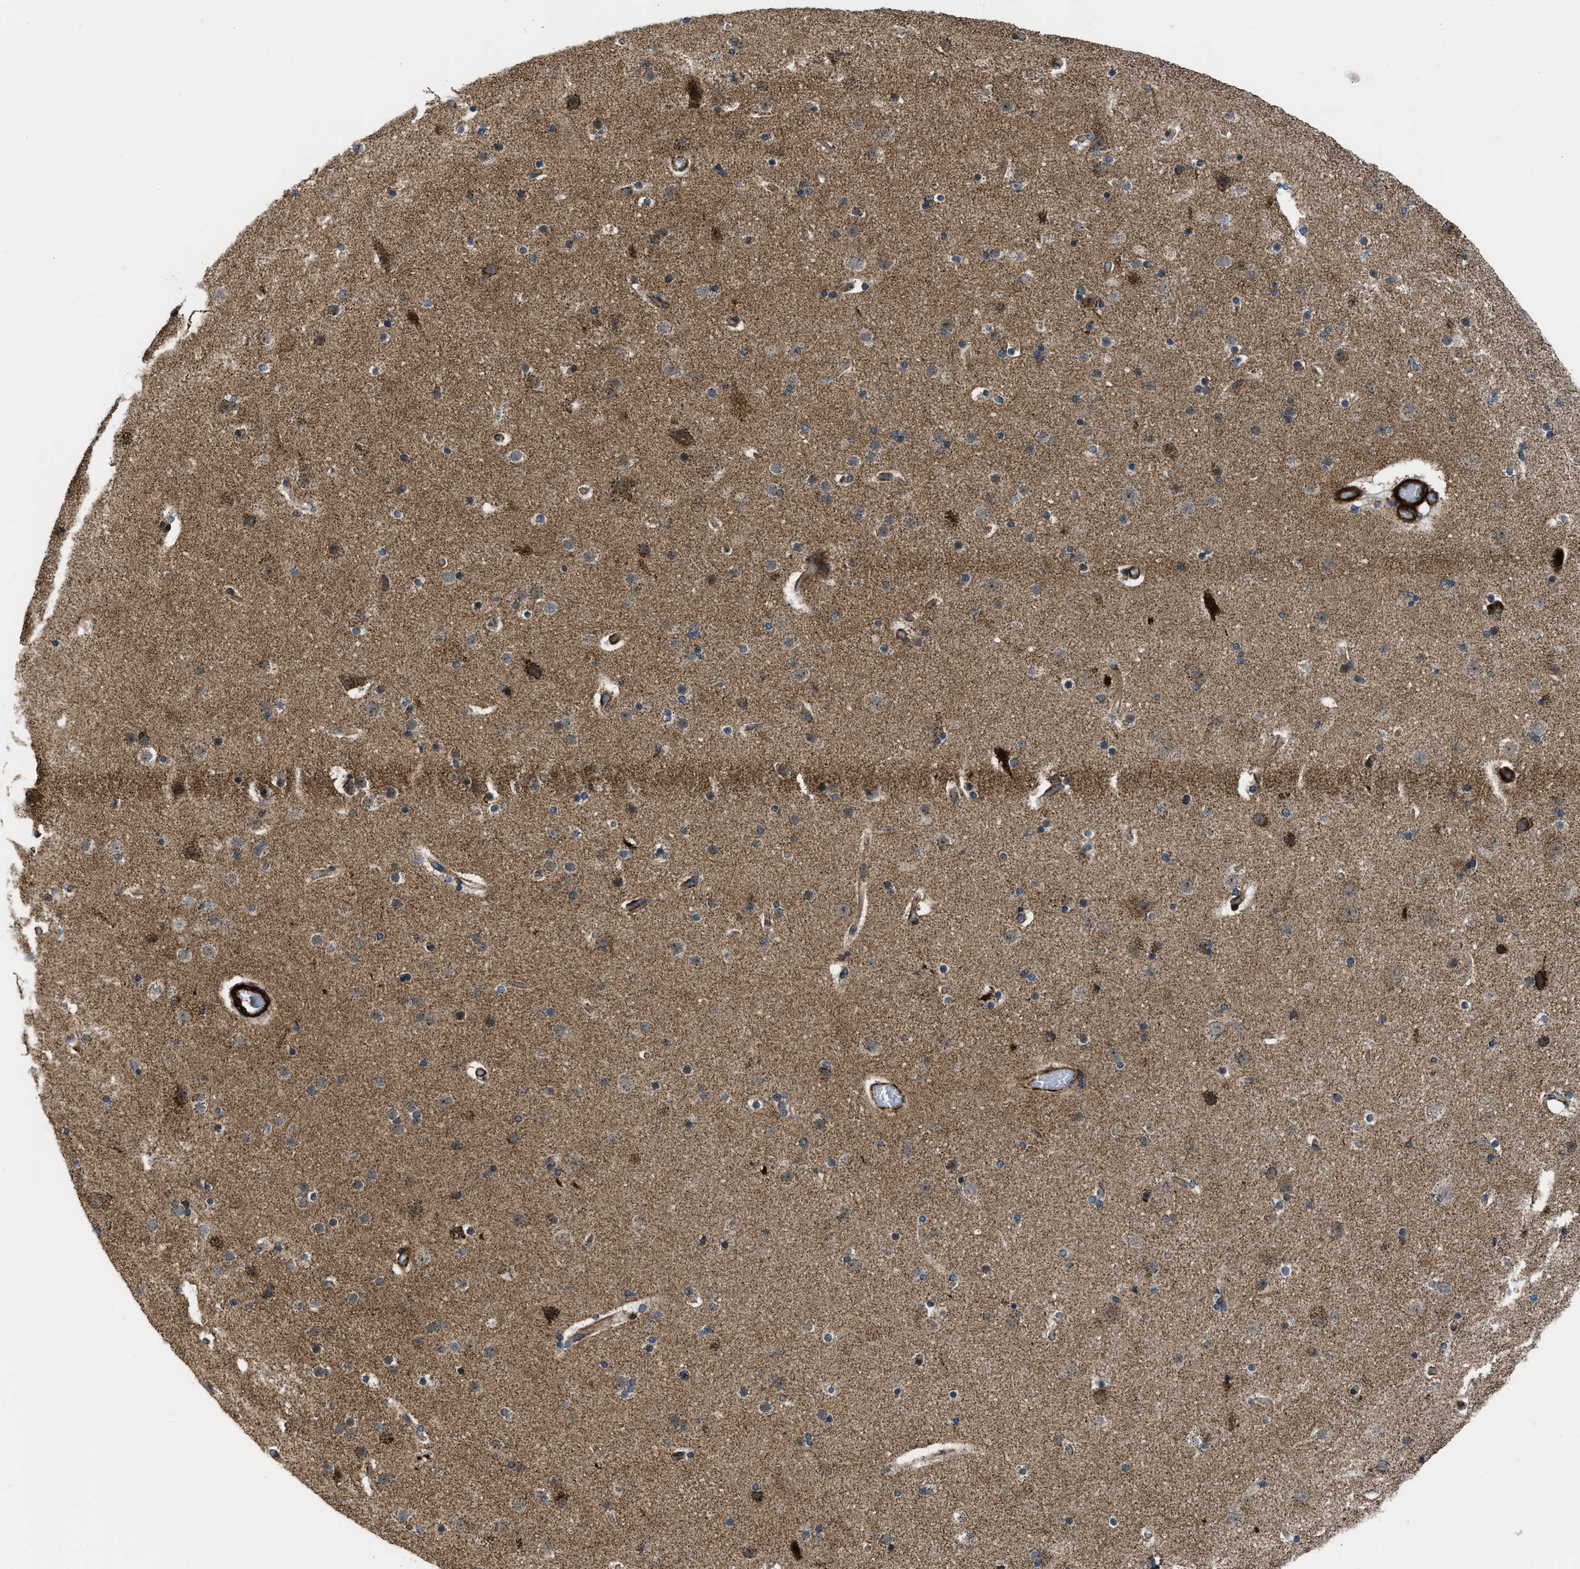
{"staining": {"intensity": "moderate", "quantity": ">75%", "location": "cytoplasmic/membranous"}, "tissue": "cerebral cortex", "cell_type": "Endothelial cells", "image_type": "normal", "snomed": [{"axis": "morphology", "description": "Normal tissue, NOS"}, {"axis": "topography", "description": "Cerebral cortex"}], "caption": "Cerebral cortex stained with DAB (3,3'-diaminobenzidine) IHC shows medium levels of moderate cytoplasmic/membranous positivity in approximately >75% of endothelial cells. (DAB (3,3'-diaminobenzidine) IHC with brightfield microscopy, high magnification).", "gene": "GSDME", "patient": {"sex": "male", "age": 57}}